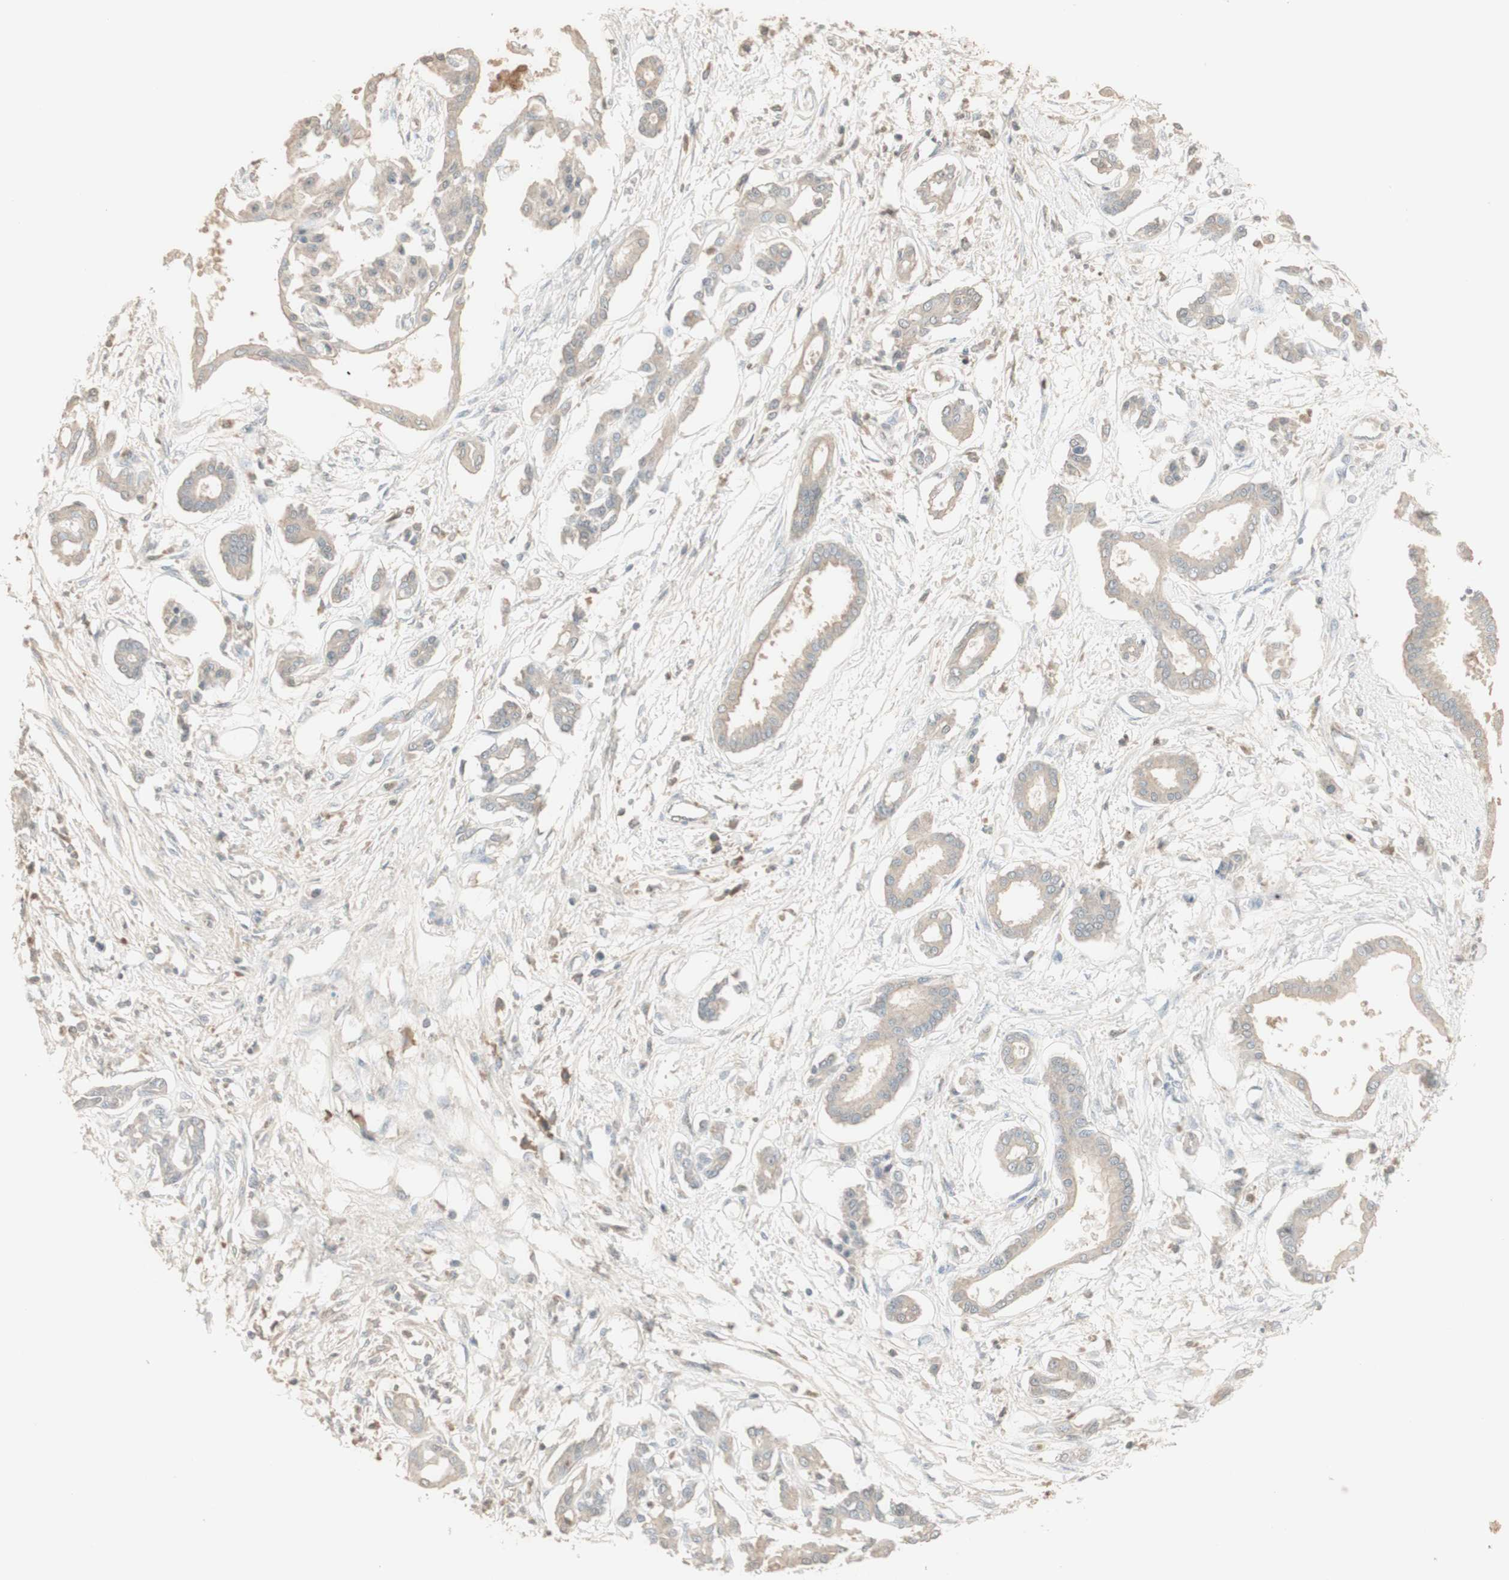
{"staining": {"intensity": "weak", "quantity": ">75%", "location": "cytoplasmic/membranous"}, "tissue": "pancreatic cancer", "cell_type": "Tumor cells", "image_type": "cancer", "snomed": [{"axis": "morphology", "description": "Adenocarcinoma, NOS"}, {"axis": "topography", "description": "Pancreas"}], "caption": "Protein positivity by immunohistochemistry exhibits weak cytoplasmic/membranous staining in about >75% of tumor cells in adenocarcinoma (pancreatic).", "gene": "IFNG", "patient": {"sex": "male", "age": 56}}